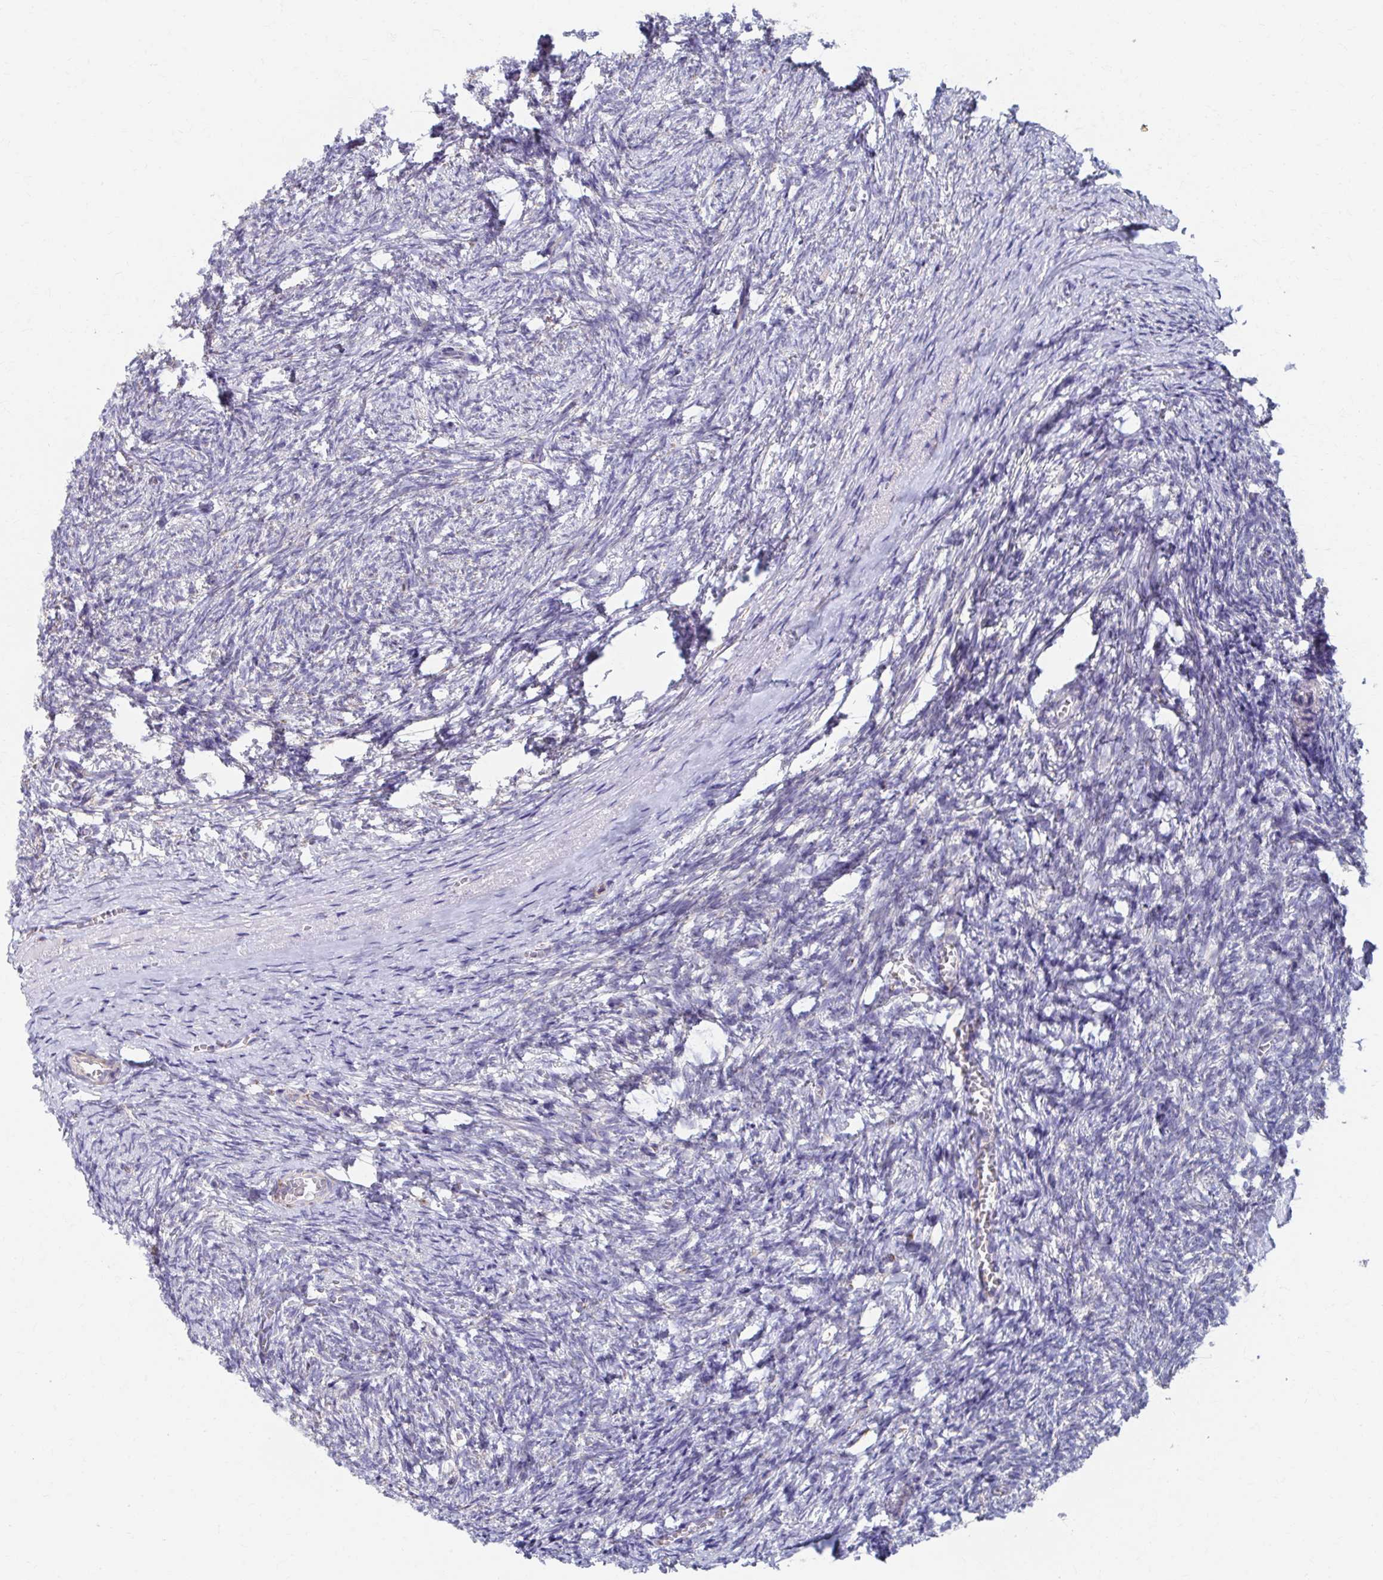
{"staining": {"intensity": "negative", "quantity": "none", "location": "none"}, "tissue": "ovary", "cell_type": "Ovarian stroma cells", "image_type": "normal", "snomed": [{"axis": "morphology", "description": "Normal tissue, NOS"}, {"axis": "topography", "description": "Ovary"}], "caption": "A photomicrograph of human ovary is negative for staining in ovarian stroma cells.", "gene": "RCC1L", "patient": {"sex": "female", "age": 41}}